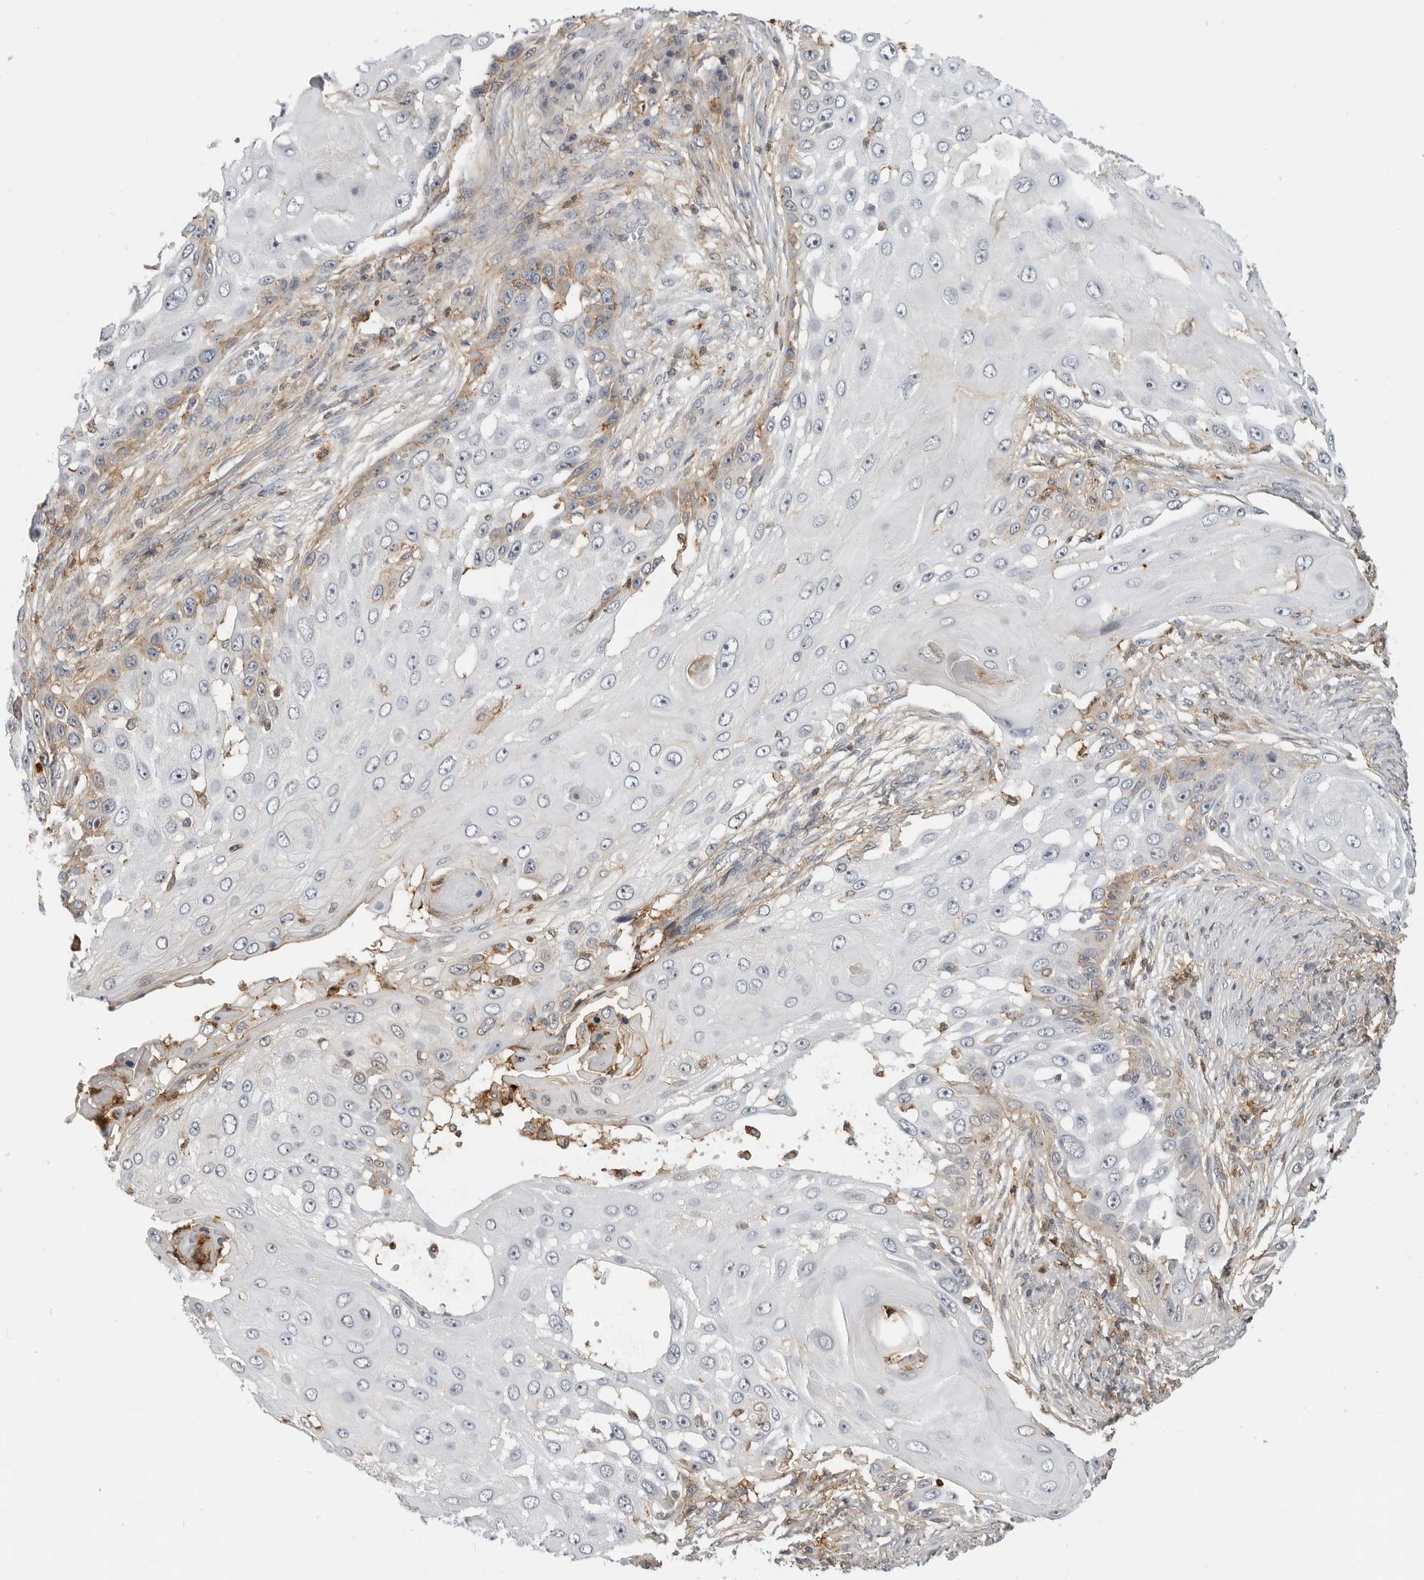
{"staining": {"intensity": "weak", "quantity": "<25%", "location": "cytoplasmic/membranous"}, "tissue": "skin cancer", "cell_type": "Tumor cells", "image_type": "cancer", "snomed": [{"axis": "morphology", "description": "Squamous cell carcinoma, NOS"}, {"axis": "topography", "description": "Skin"}], "caption": "This is a histopathology image of immunohistochemistry staining of squamous cell carcinoma (skin), which shows no staining in tumor cells.", "gene": "ANXA11", "patient": {"sex": "female", "age": 44}}